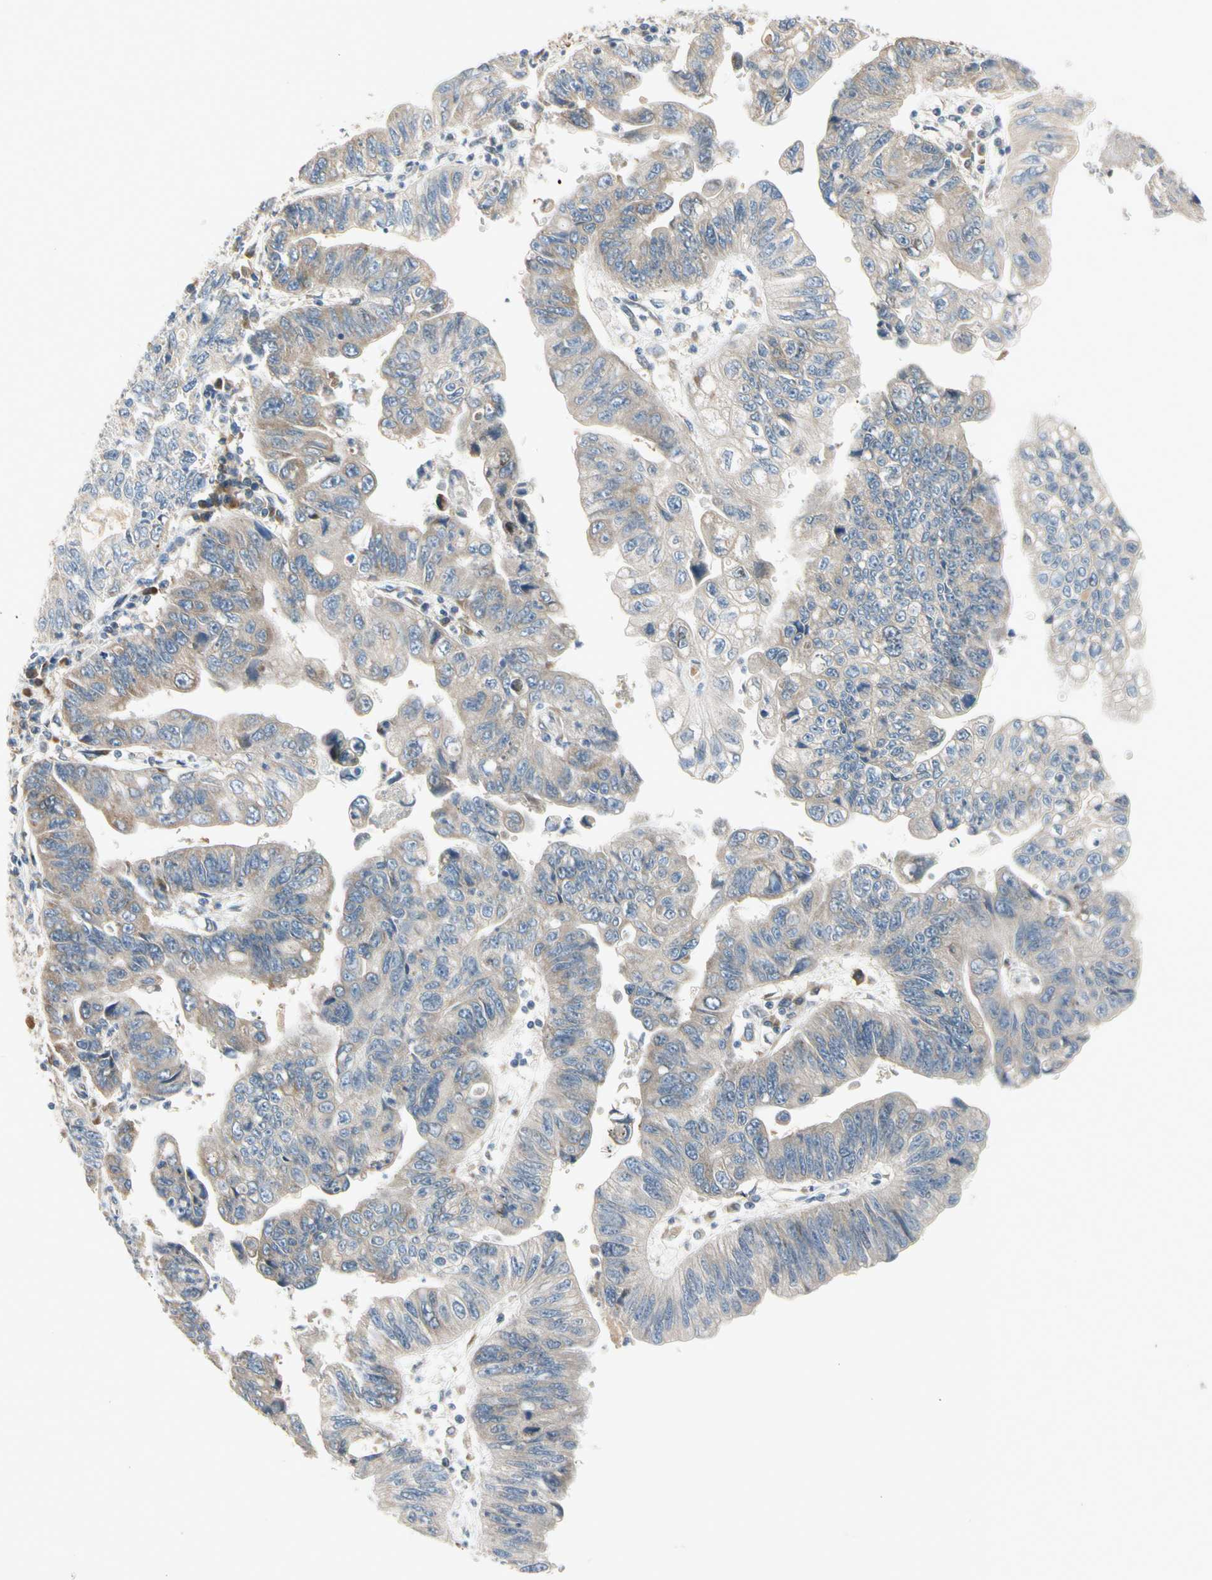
{"staining": {"intensity": "weak", "quantity": ">75%", "location": "cytoplasmic/membranous"}, "tissue": "stomach cancer", "cell_type": "Tumor cells", "image_type": "cancer", "snomed": [{"axis": "morphology", "description": "Adenocarcinoma, NOS"}, {"axis": "topography", "description": "Stomach"}], "caption": "A high-resolution histopathology image shows immunohistochemistry staining of stomach cancer, which shows weak cytoplasmic/membranous expression in about >75% of tumor cells.", "gene": "NPHP3", "patient": {"sex": "male", "age": 59}}